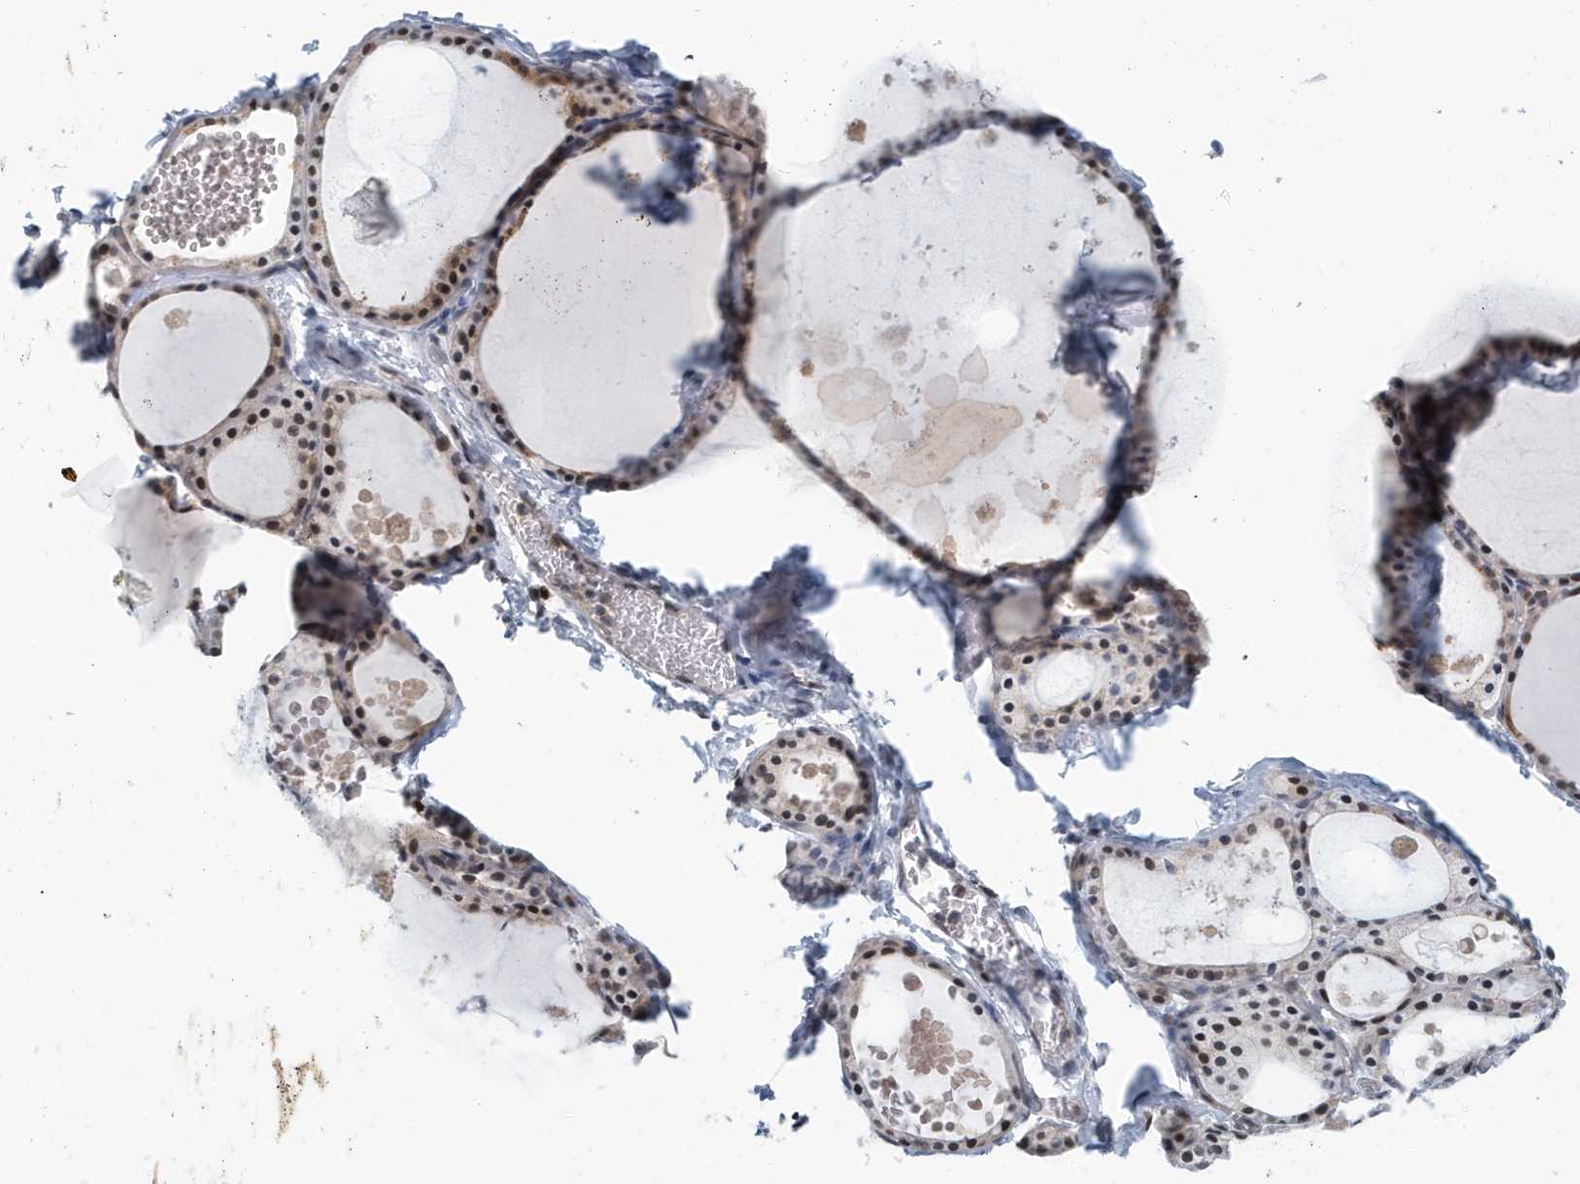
{"staining": {"intensity": "moderate", "quantity": "25%-75%", "location": "nuclear"}, "tissue": "thyroid gland", "cell_type": "Glandular cells", "image_type": "normal", "snomed": [{"axis": "morphology", "description": "Normal tissue, NOS"}, {"axis": "topography", "description": "Thyroid gland"}], "caption": "A micrograph of thyroid gland stained for a protein reveals moderate nuclear brown staining in glandular cells. The staining was performed using DAB (3,3'-diaminobenzidine) to visualize the protein expression in brown, while the nuclei were stained in blue with hematoxylin (Magnification: 20x).", "gene": "KIF15", "patient": {"sex": "male", "age": 56}}